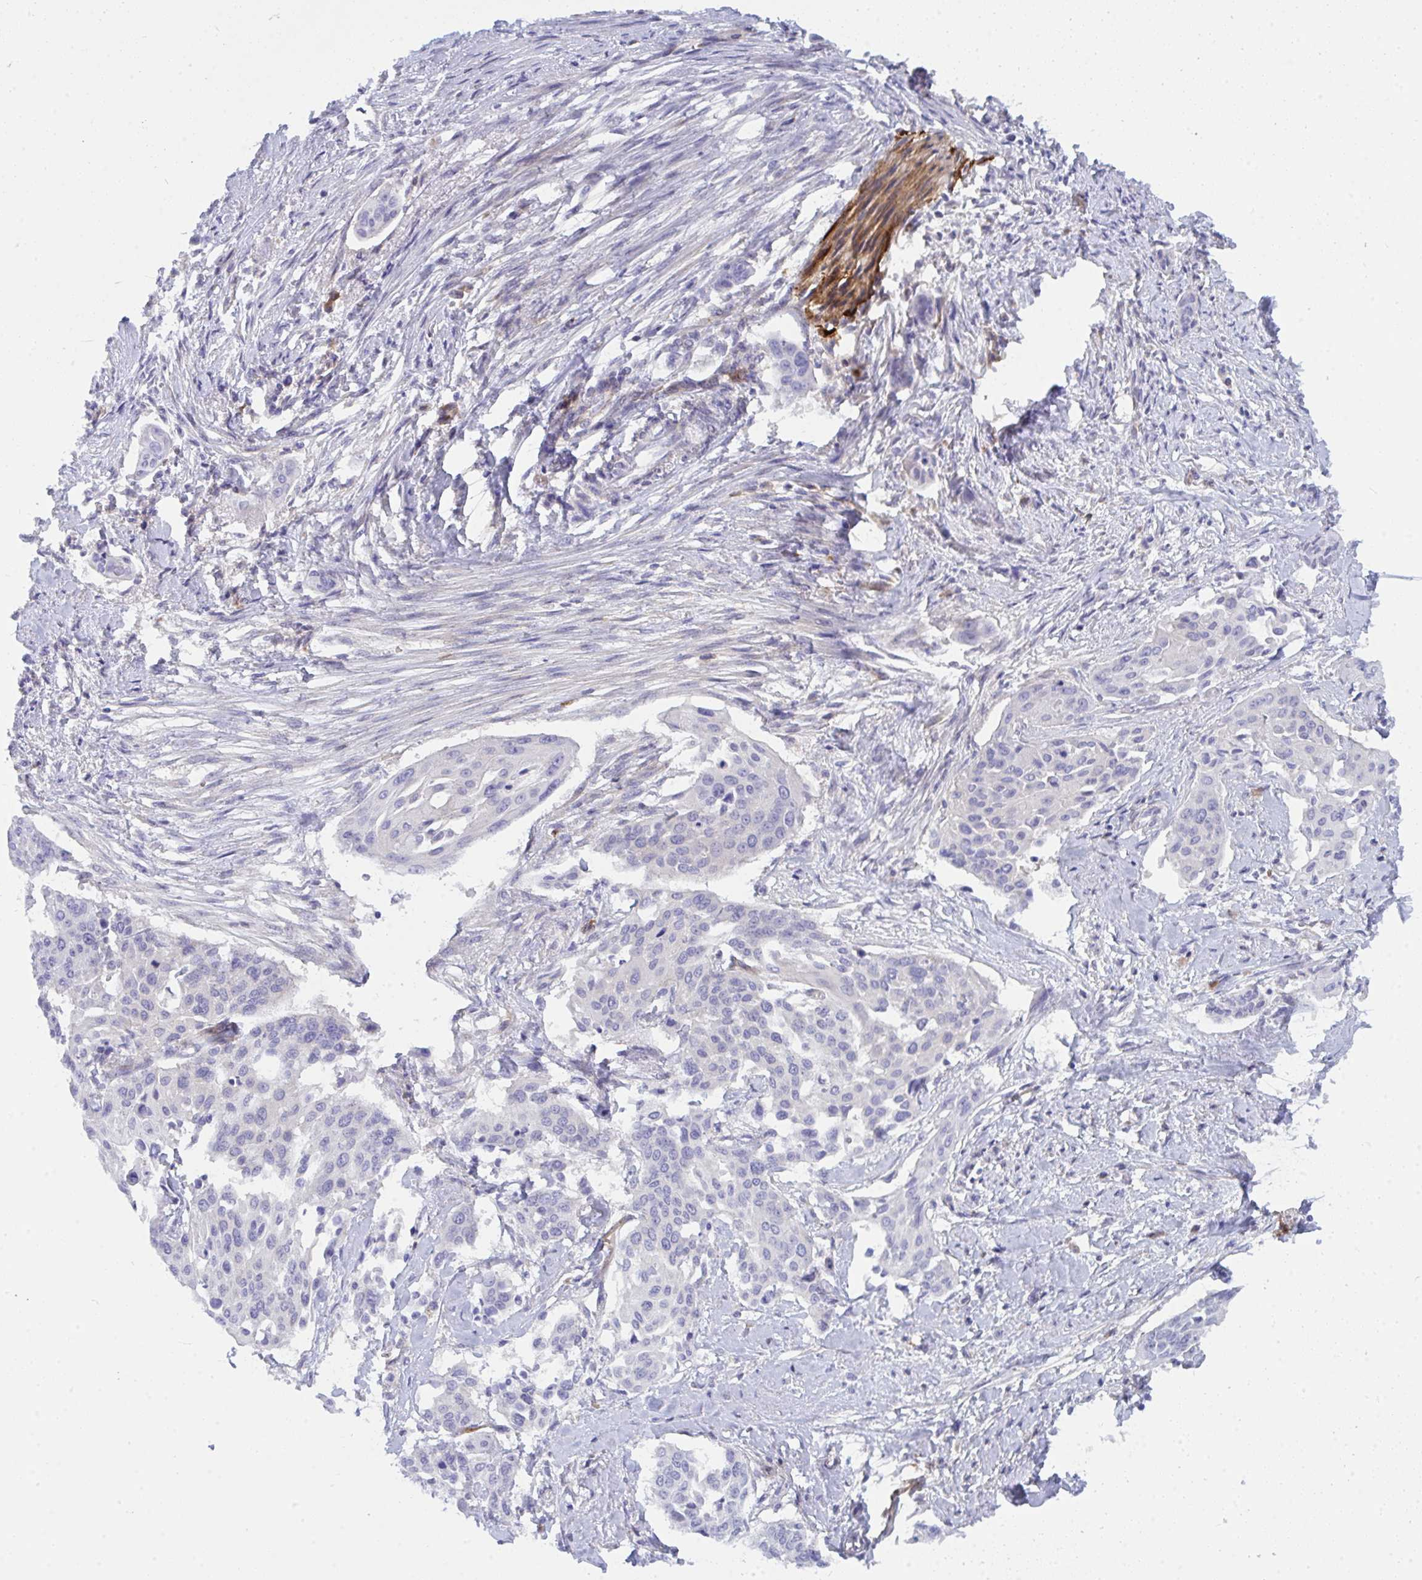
{"staining": {"intensity": "negative", "quantity": "none", "location": "none"}, "tissue": "cervical cancer", "cell_type": "Tumor cells", "image_type": "cancer", "snomed": [{"axis": "morphology", "description": "Squamous cell carcinoma, NOS"}, {"axis": "topography", "description": "Cervix"}], "caption": "A photomicrograph of cervical cancer stained for a protein demonstrates no brown staining in tumor cells.", "gene": "GAB1", "patient": {"sex": "female", "age": 44}}